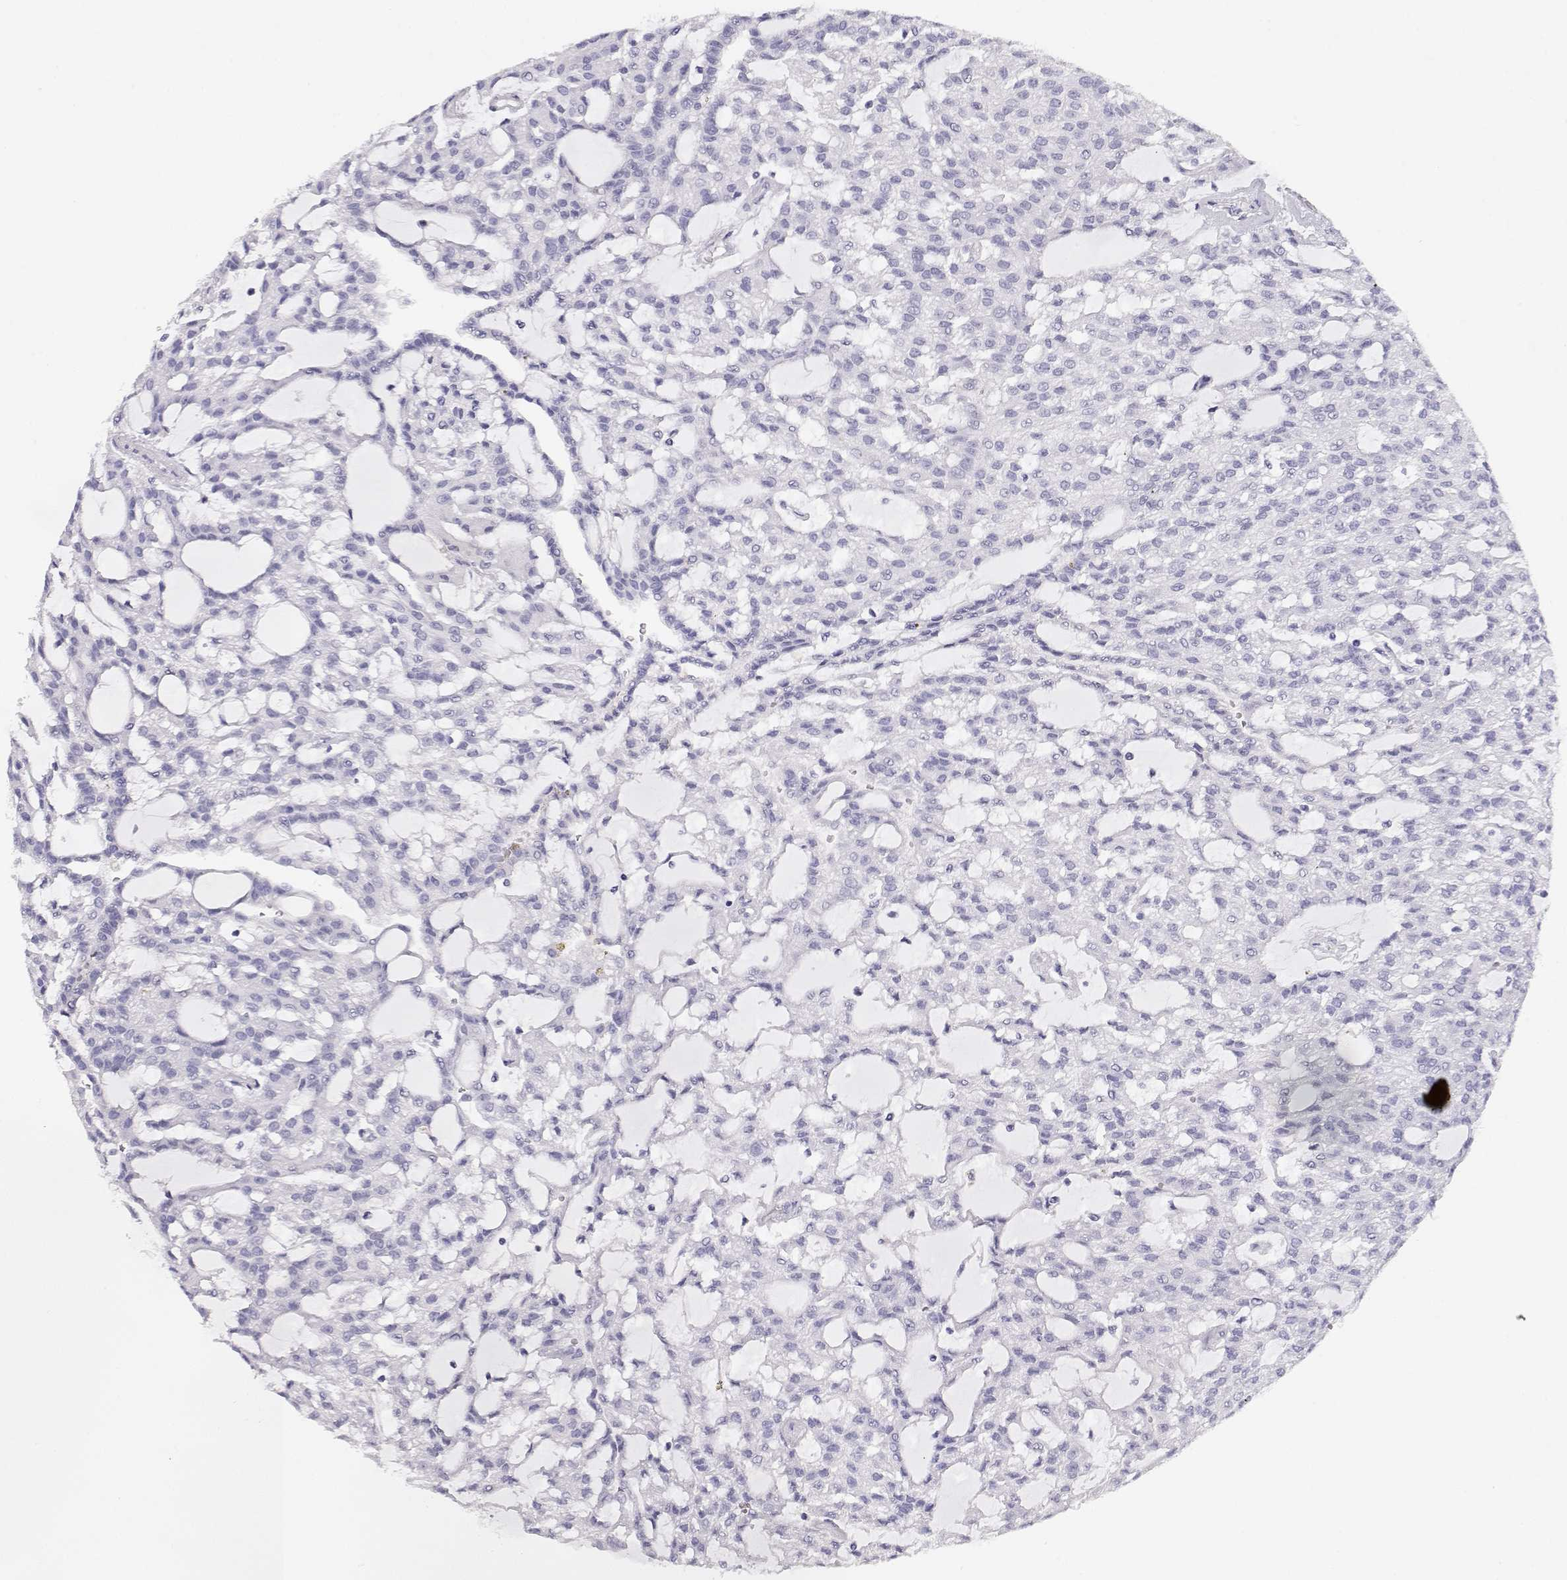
{"staining": {"intensity": "negative", "quantity": "none", "location": "none"}, "tissue": "renal cancer", "cell_type": "Tumor cells", "image_type": "cancer", "snomed": [{"axis": "morphology", "description": "Adenocarcinoma, NOS"}, {"axis": "topography", "description": "Kidney"}], "caption": "Human renal adenocarcinoma stained for a protein using immunohistochemistry exhibits no positivity in tumor cells.", "gene": "MAGEC1", "patient": {"sex": "male", "age": 63}}